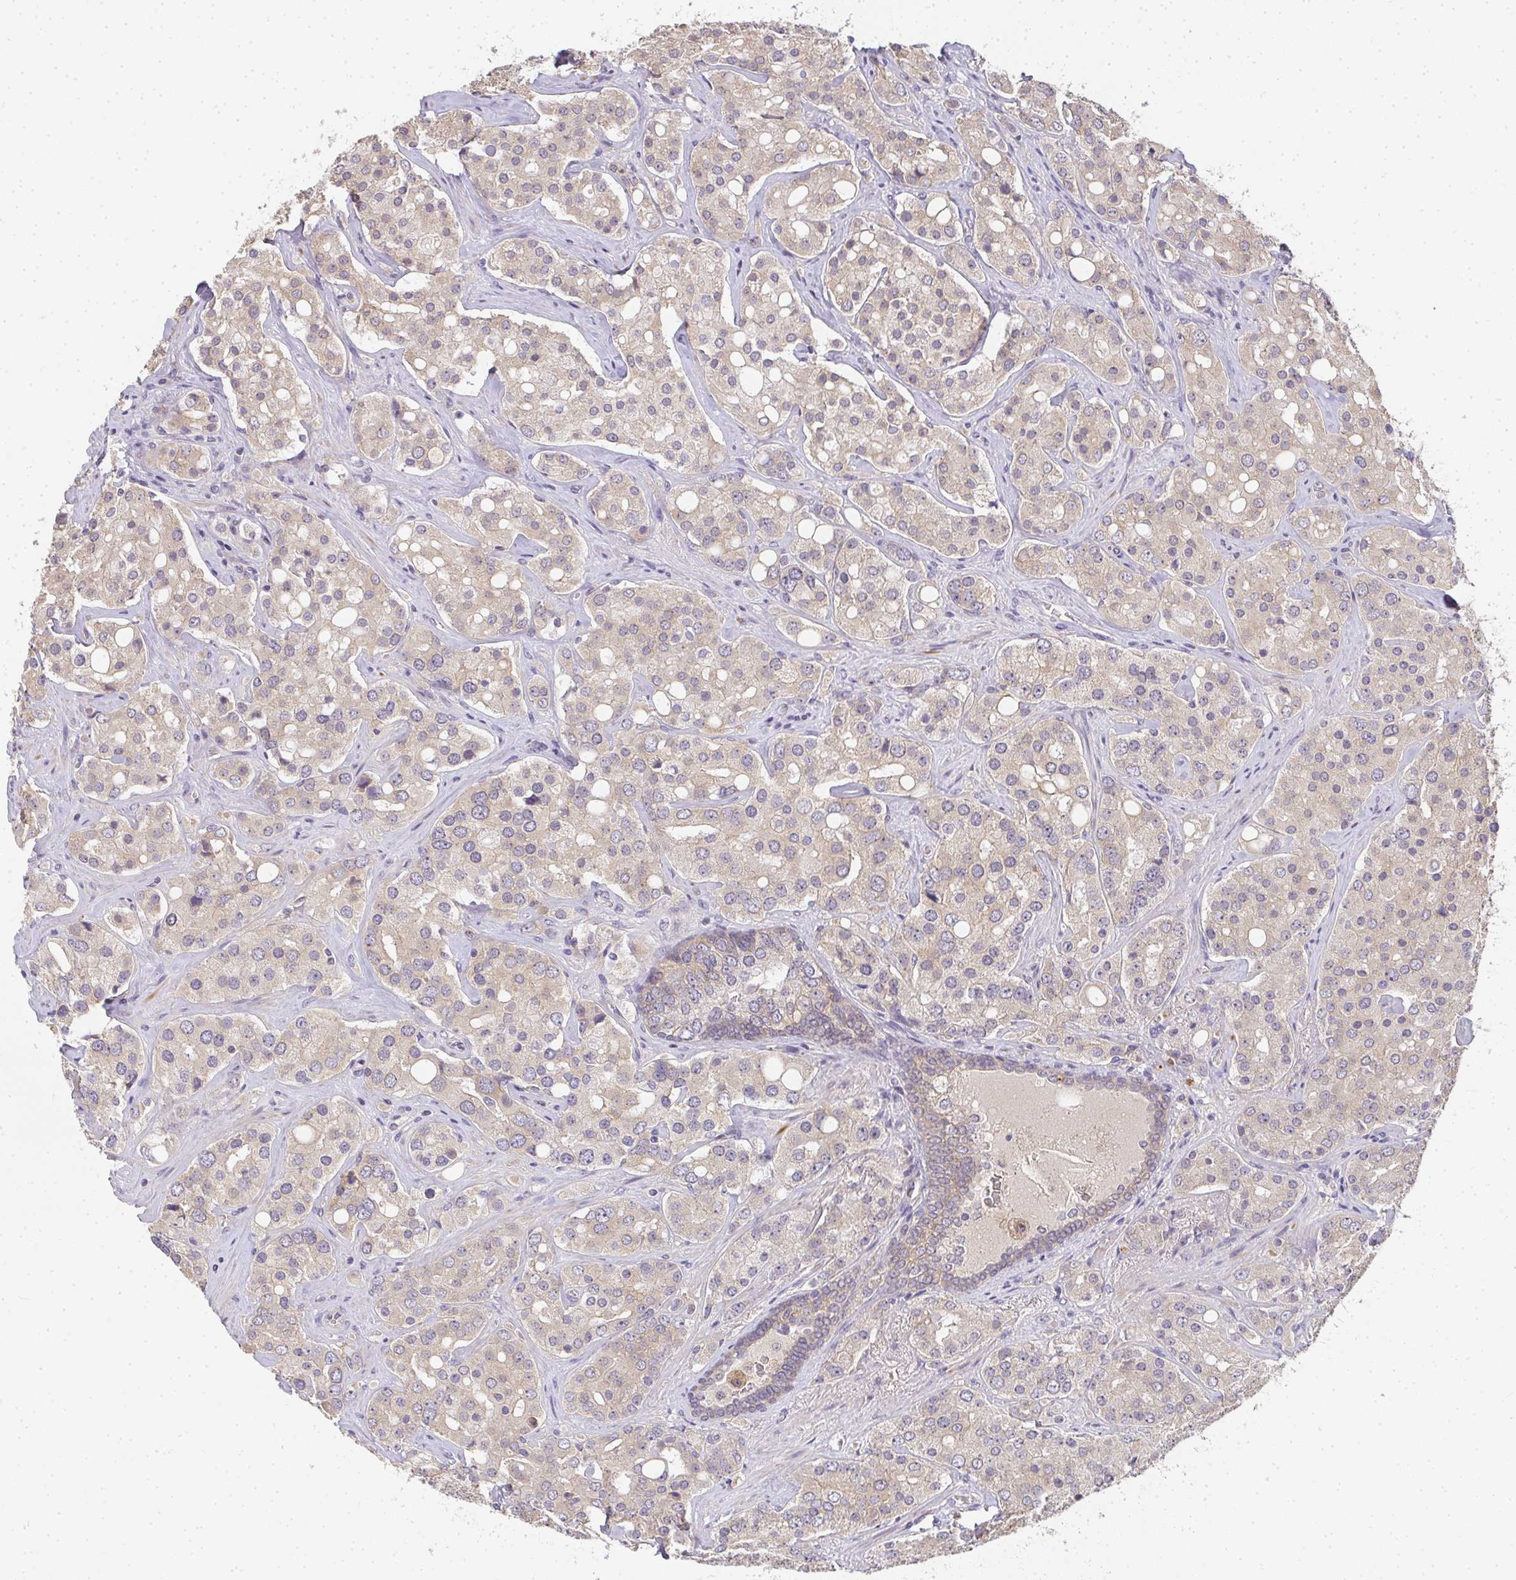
{"staining": {"intensity": "weak", "quantity": "25%-75%", "location": "cytoplasmic/membranous"}, "tissue": "prostate cancer", "cell_type": "Tumor cells", "image_type": "cancer", "snomed": [{"axis": "morphology", "description": "Adenocarcinoma, High grade"}, {"axis": "topography", "description": "Prostate"}], "caption": "Weak cytoplasmic/membranous expression is appreciated in about 25%-75% of tumor cells in high-grade adenocarcinoma (prostate).", "gene": "SLC35B3", "patient": {"sex": "male", "age": 67}}